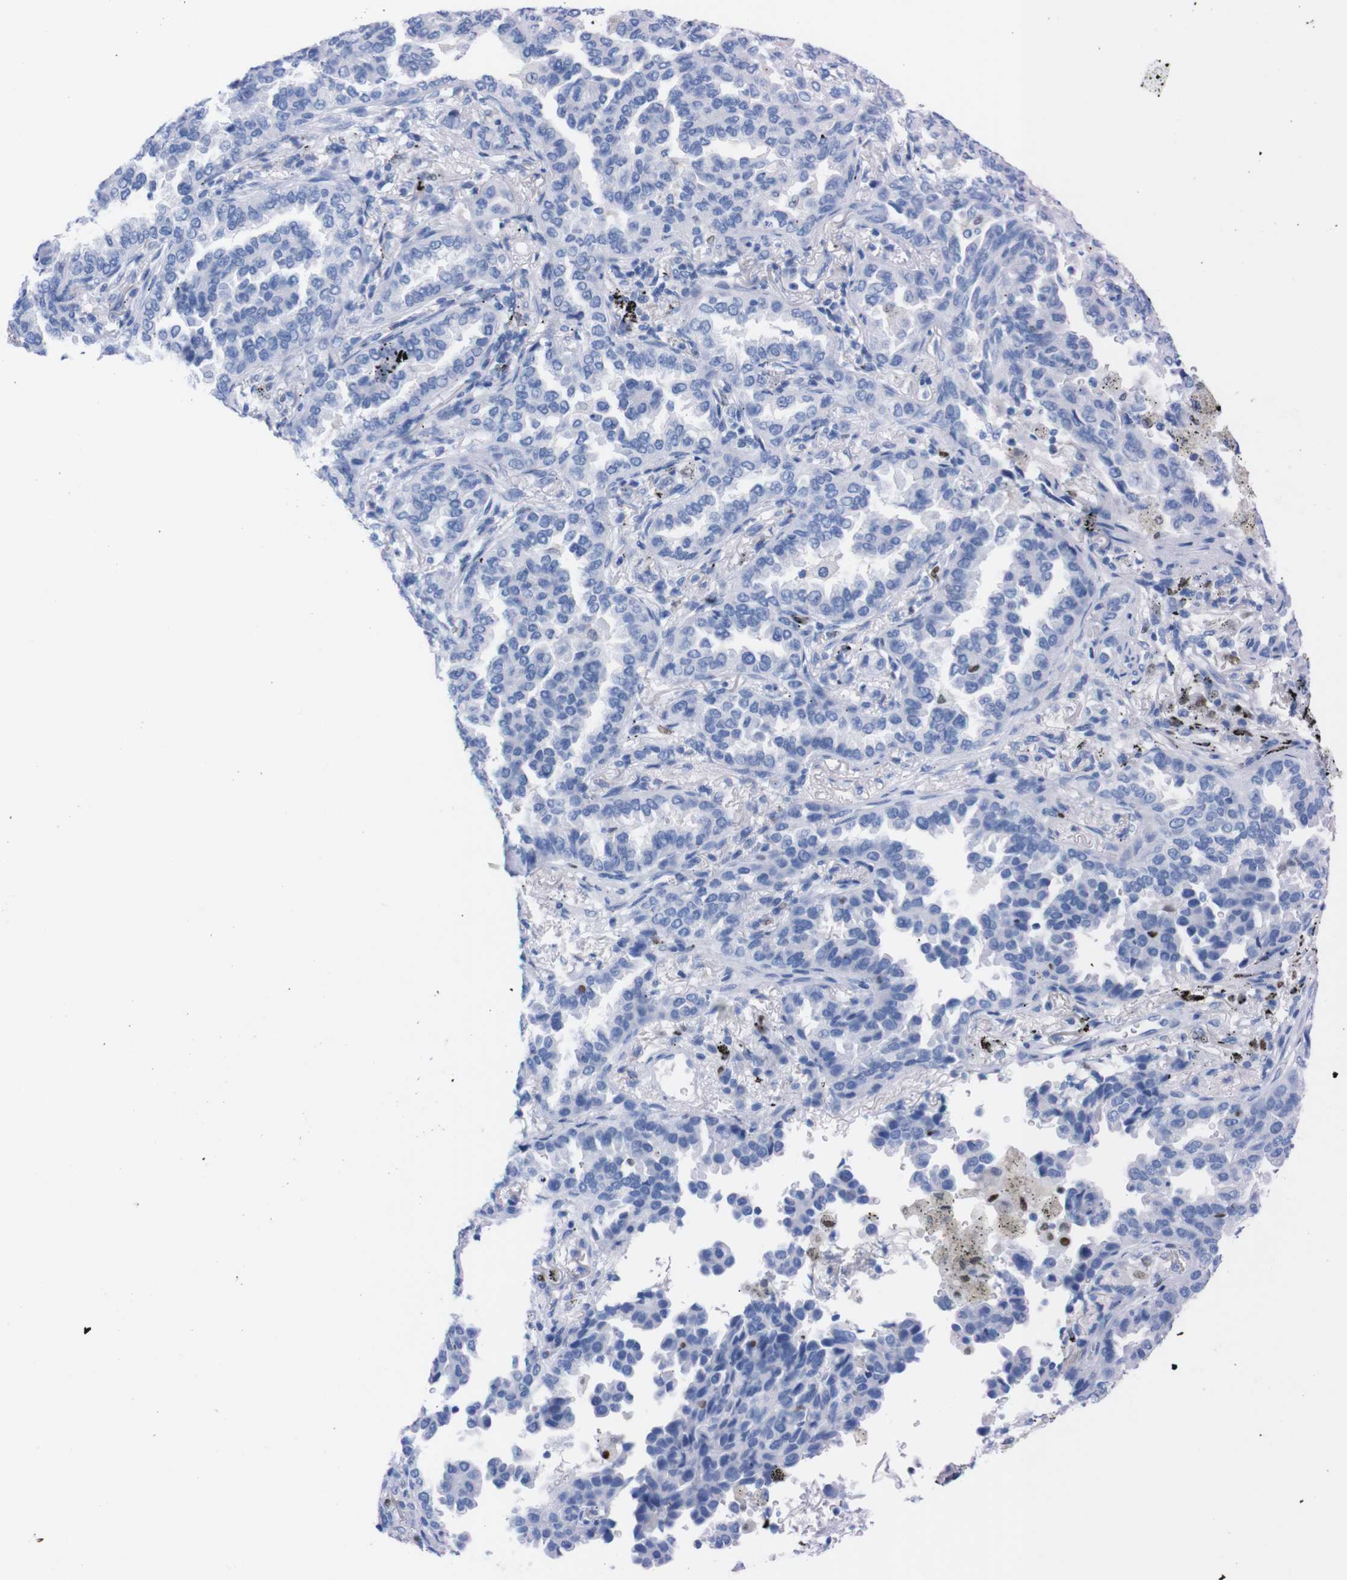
{"staining": {"intensity": "negative", "quantity": "none", "location": "none"}, "tissue": "lung cancer", "cell_type": "Tumor cells", "image_type": "cancer", "snomed": [{"axis": "morphology", "description": "Normal tissue, NOS"}, {"axis": "morphology", "description": "Adenocarcinoma, NOS"}, {"axis": "topography", "description": "Lung"}], "caption": "Lung adenocarcinoma was stained to show a protein in brown. There is no significant staining in tumor cells.", "gene": "P2RY12", "patient": {"sex": "male", "age": 59}}